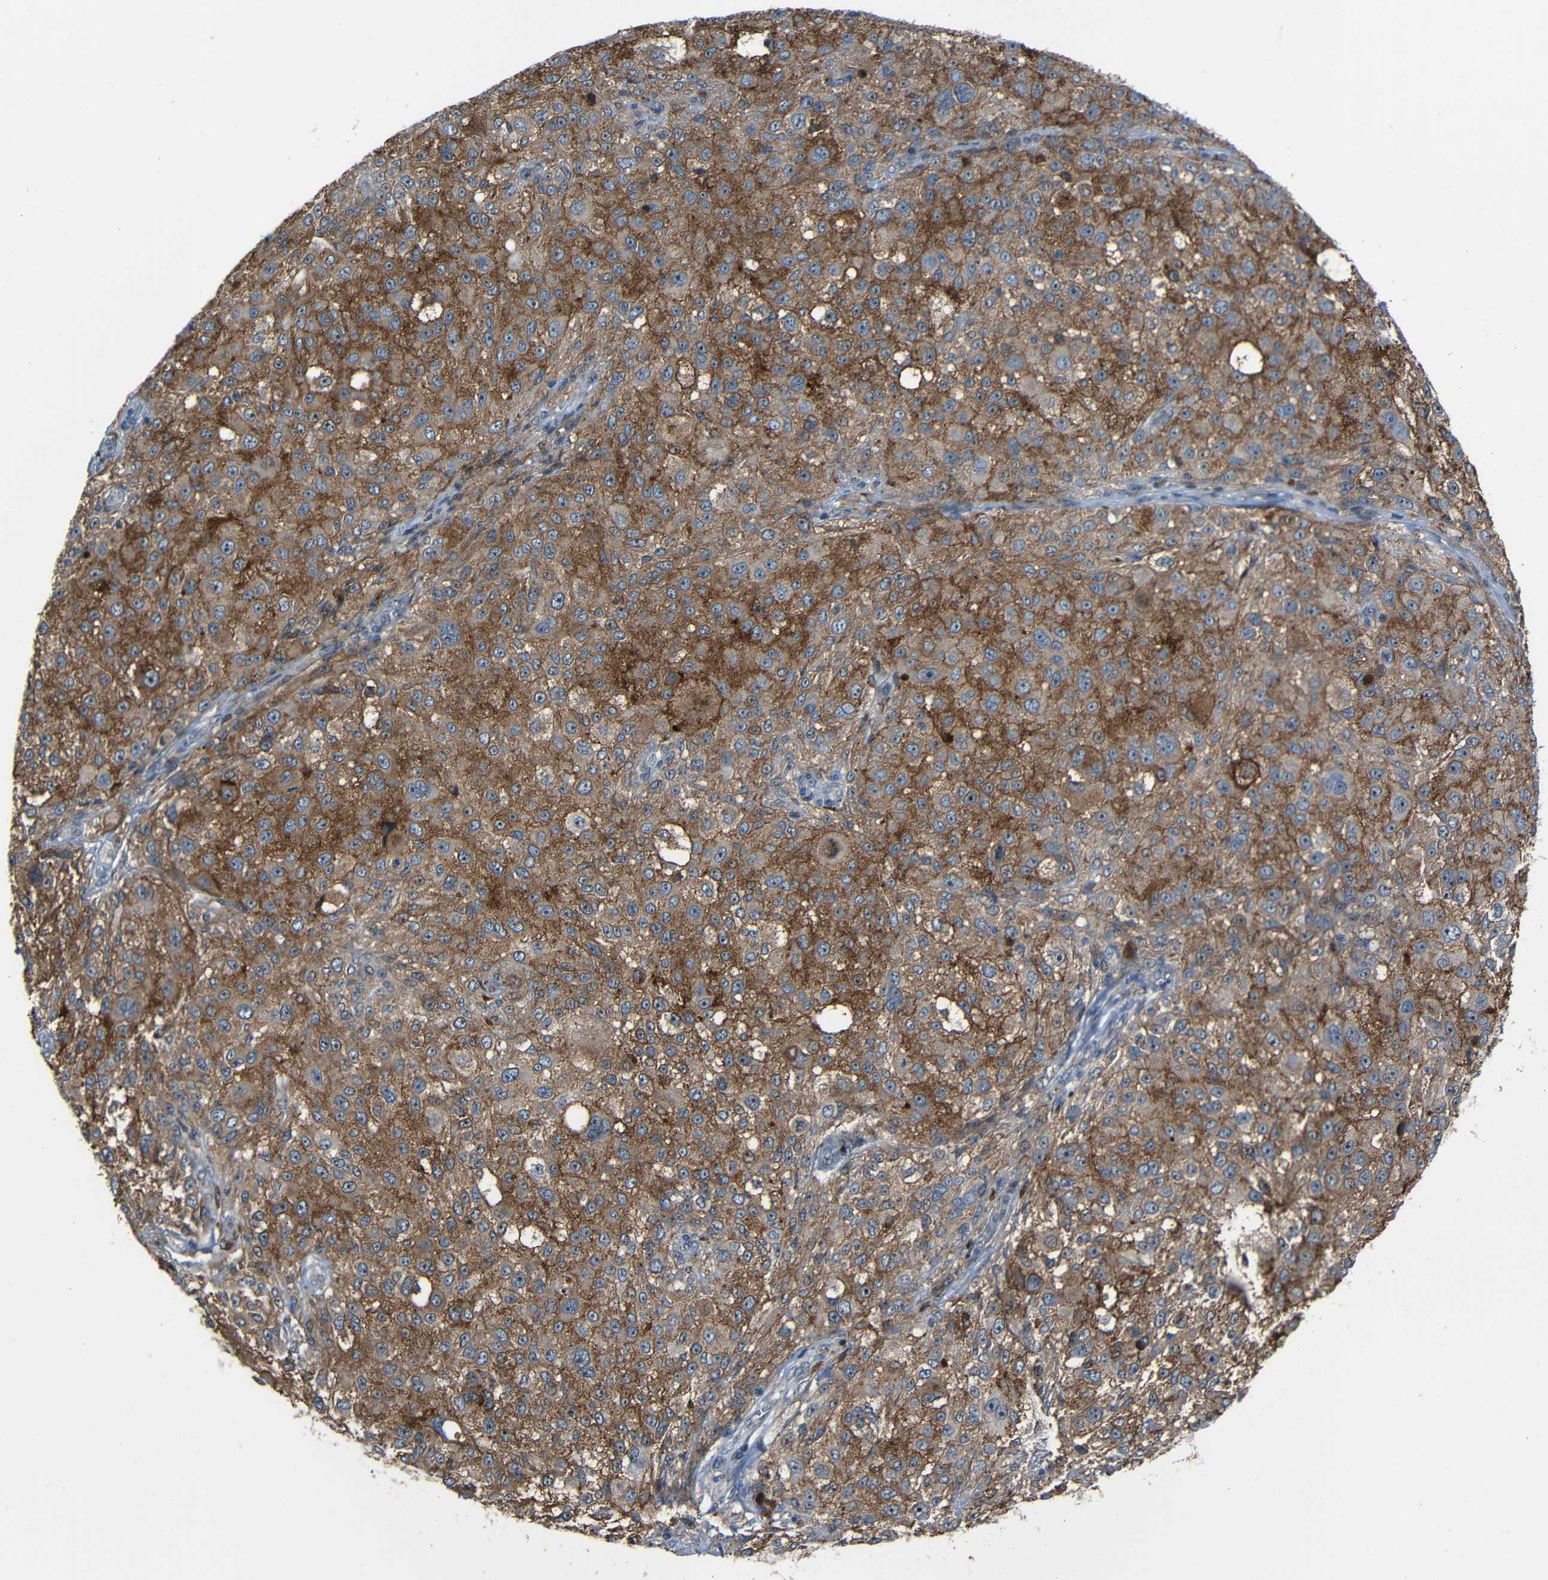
{"staining": {"intensity": "moderate", "quantity": ">75%", "location": "cytoplasmic/membranous,nuclear"}, "tissue": "melanoma", "cell_type": "Tumor cells", "image_type": "cancer", "snomed": [{"axis": "morphology", "description": "Necrosis, NOS"}, {"axis": "morphology", "description": "Malignant melanoma, NOS"}, {"axis": "topography", "description": "Skin"}], "caption": "Human malignant melanoma stained with a brown dye reveals moderate cytoplasmic/membranous and nuclear positive expression in approximately >75% of tumor cells.", "gene": "DNAJC5", "patient": {"sex": "female", "age": 87}}